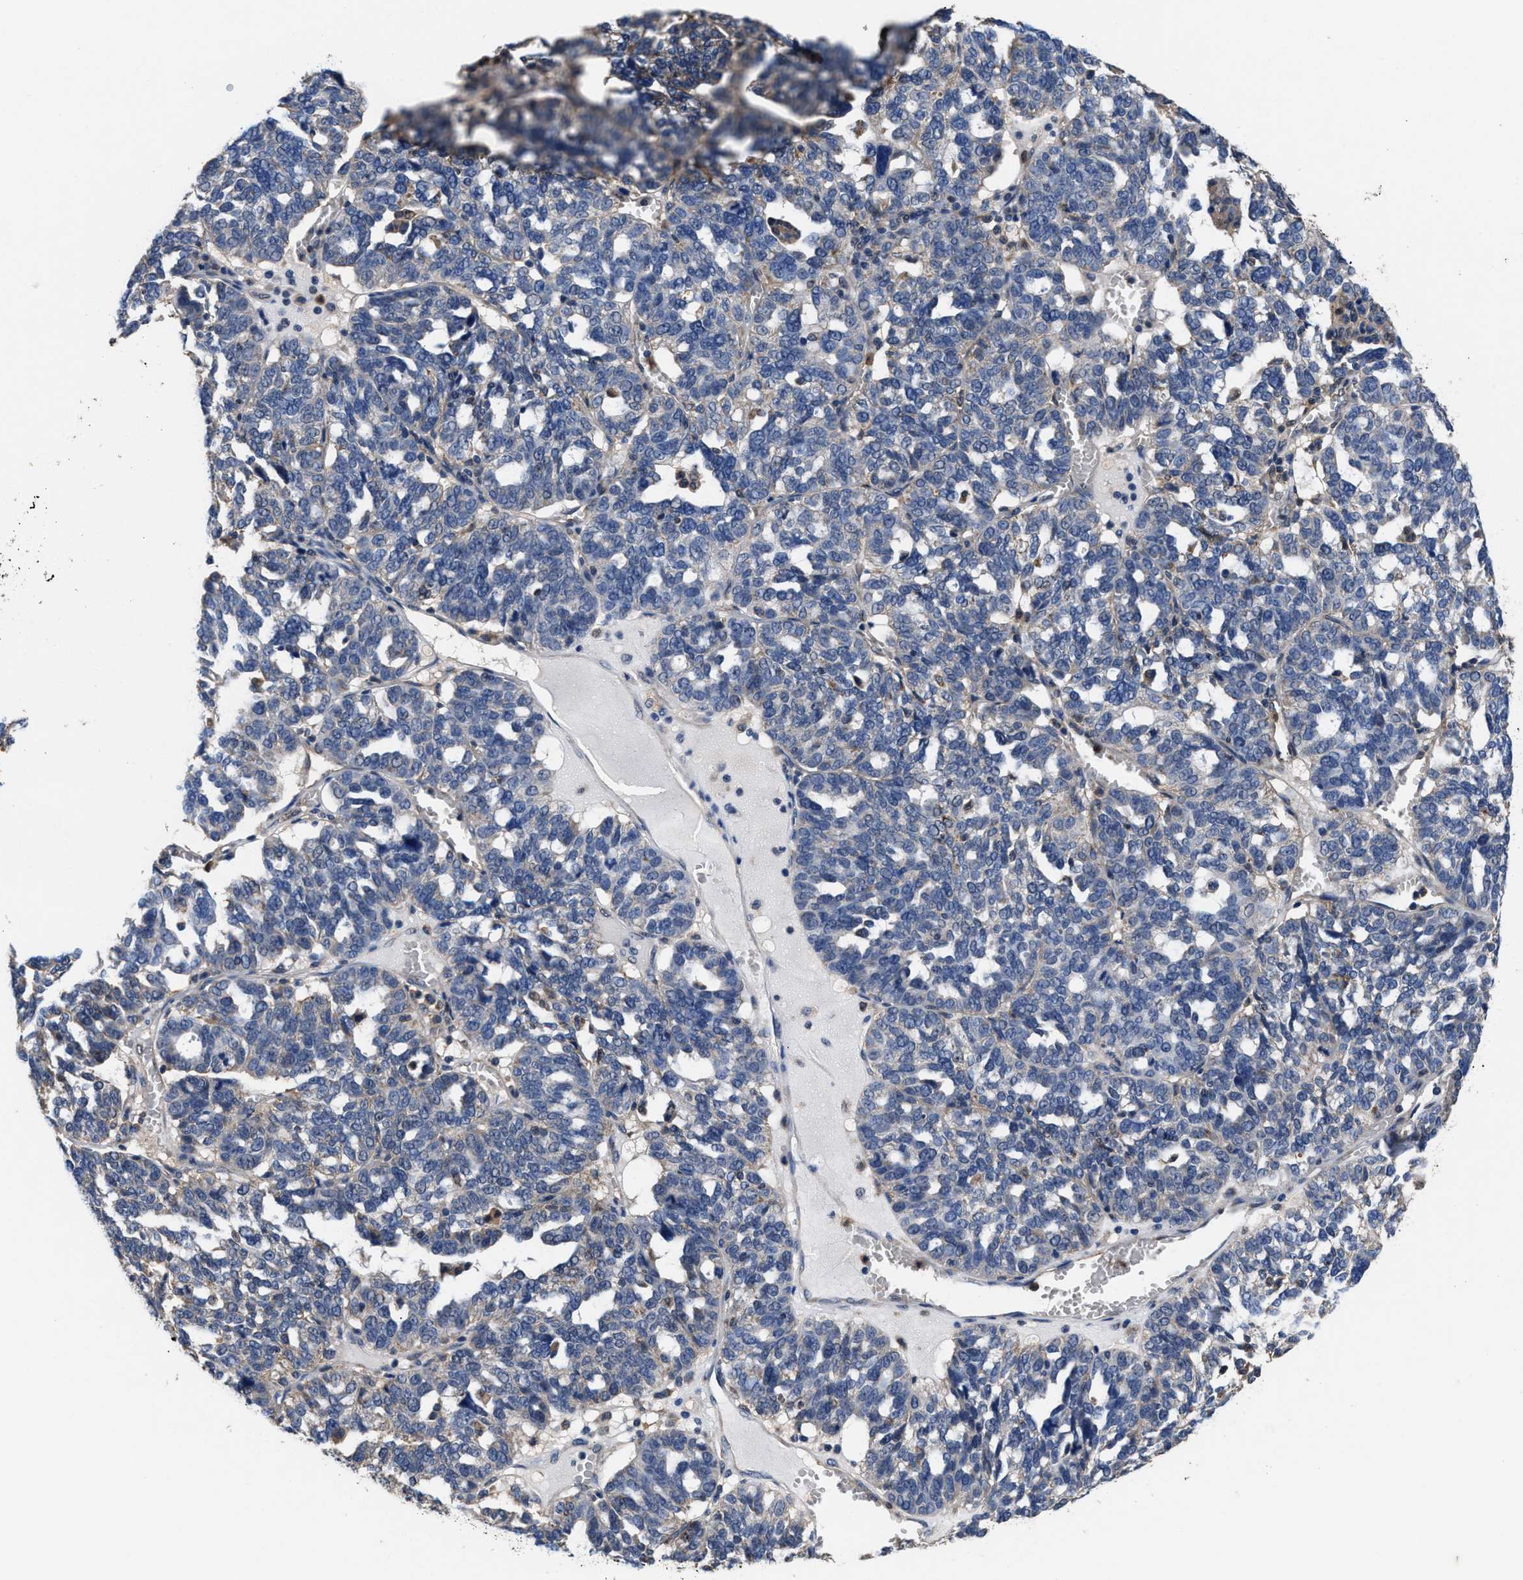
{"staining": {"intensity": "negative", "quantity": "none", "location": "none"}, "tissue": "ovarian cancer", "cell_type": "Tumor cells", "image_type": "cancer", "snomed": [{"axis": "morphology", "description": "Cystadenocarcinoma, serous, NOS"}, {"axis": "topography", "description": "Ovary"}], "caption": "Immunohistochemistry (IHC) histopathology image of neoplastic tissue: ovarian serous cystadenocarcinoma stained with DAB (3,3'-diaminobenzidine) displays no significant protein positivity in tumor cells.", "gene": "ACLY", "patient": {"sex": "female", "age": 59}}